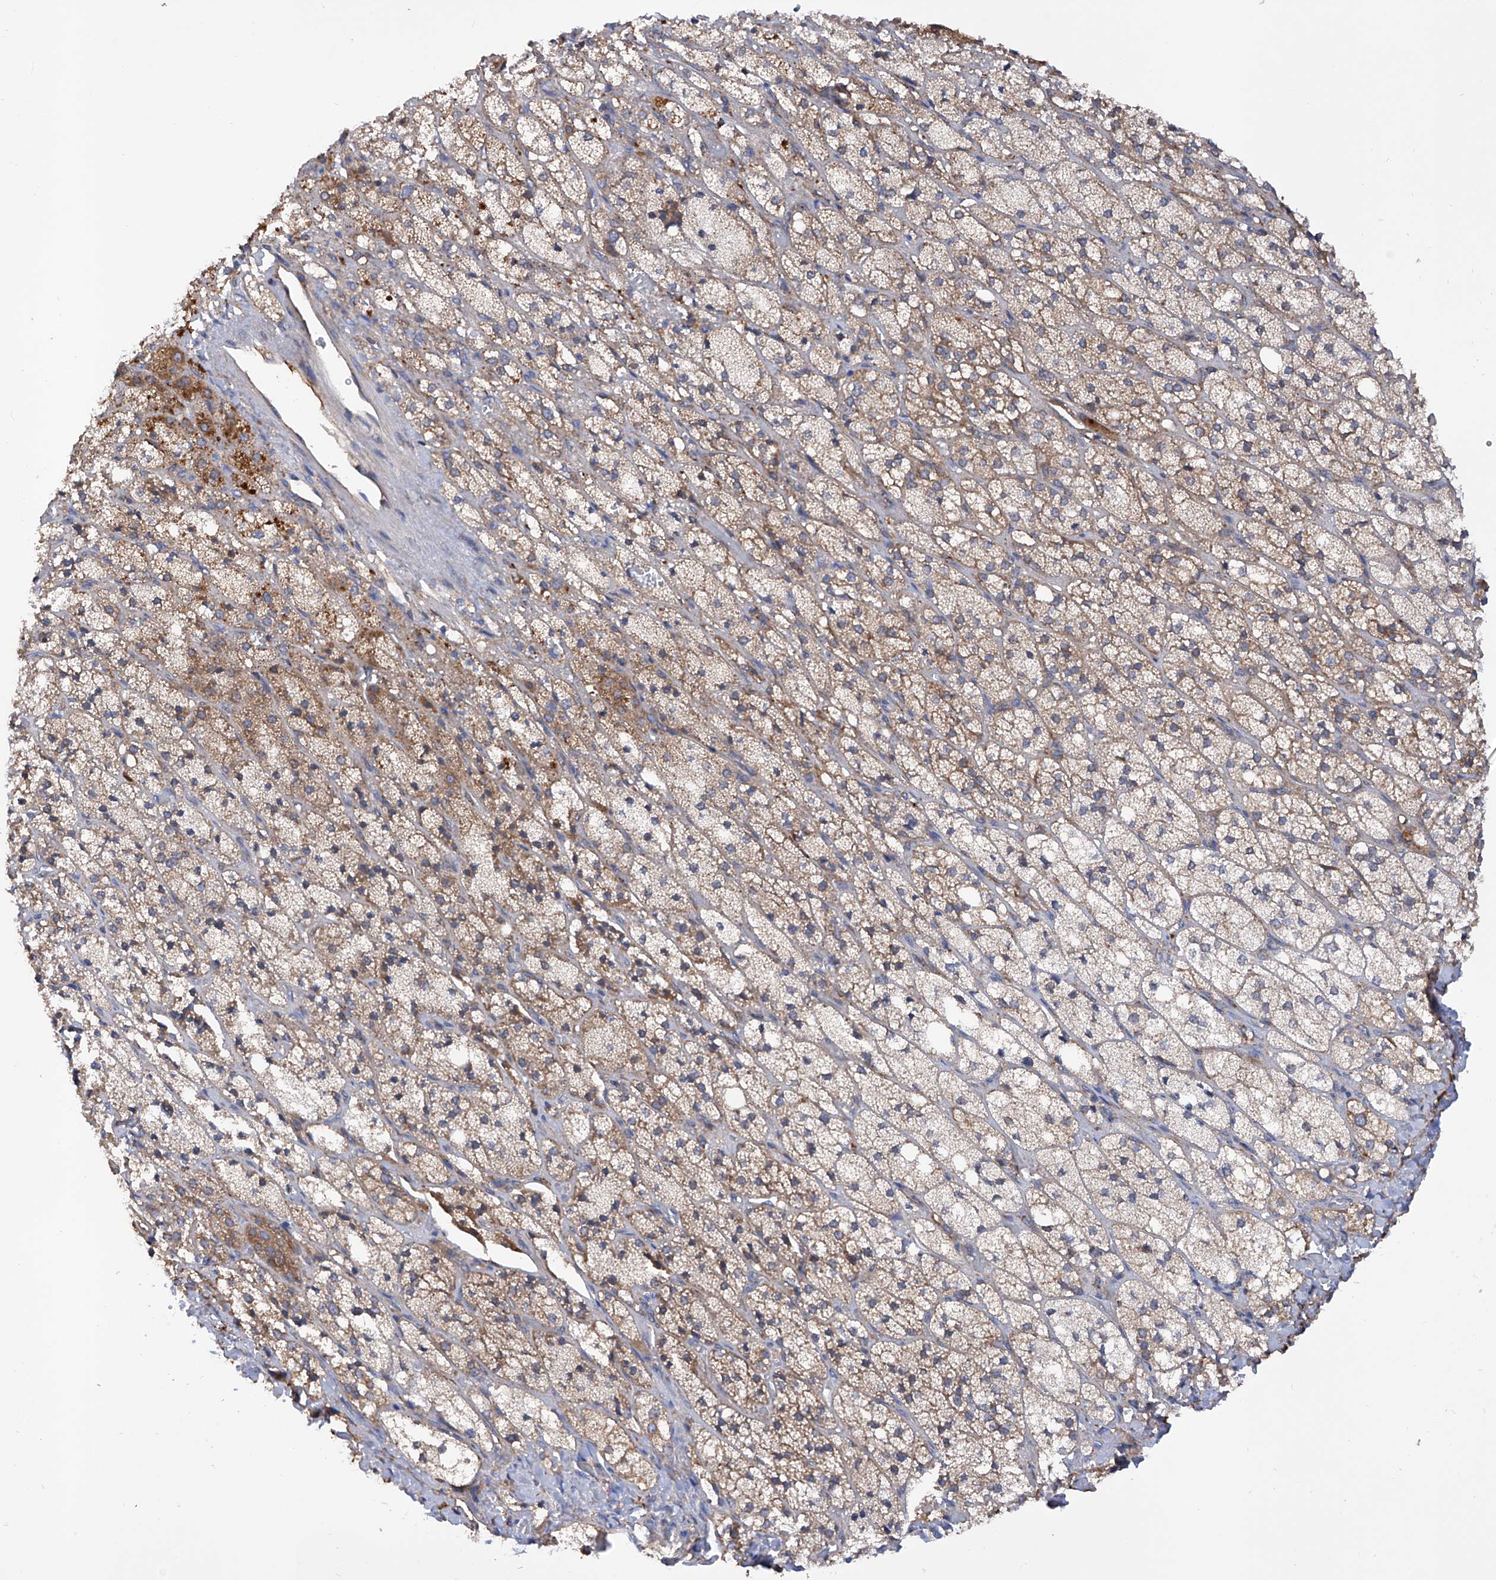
{"staining": {"intensity": "moderate", "quantity": ">75%", "location": "cytoplasmic/membranous"}, "tissue": "adrenal gland", "cell_type": "Glandular cells", "image_type": "normal", "snomed": [{"axis": "morphology", "description": "Normal tissue, NOS"}, {"axis": "topography", "description": "Adrenal gland"}], "caption": "This photomicrograph displays immunohistochemistry (IHC) staining of unremarkable adrenal gland, with medium moderate cytoplasmic/membranous expression in about >75% of glandular cells.", "gene": "INPP5B", "patient": {"sex": "male", "age": 61}}